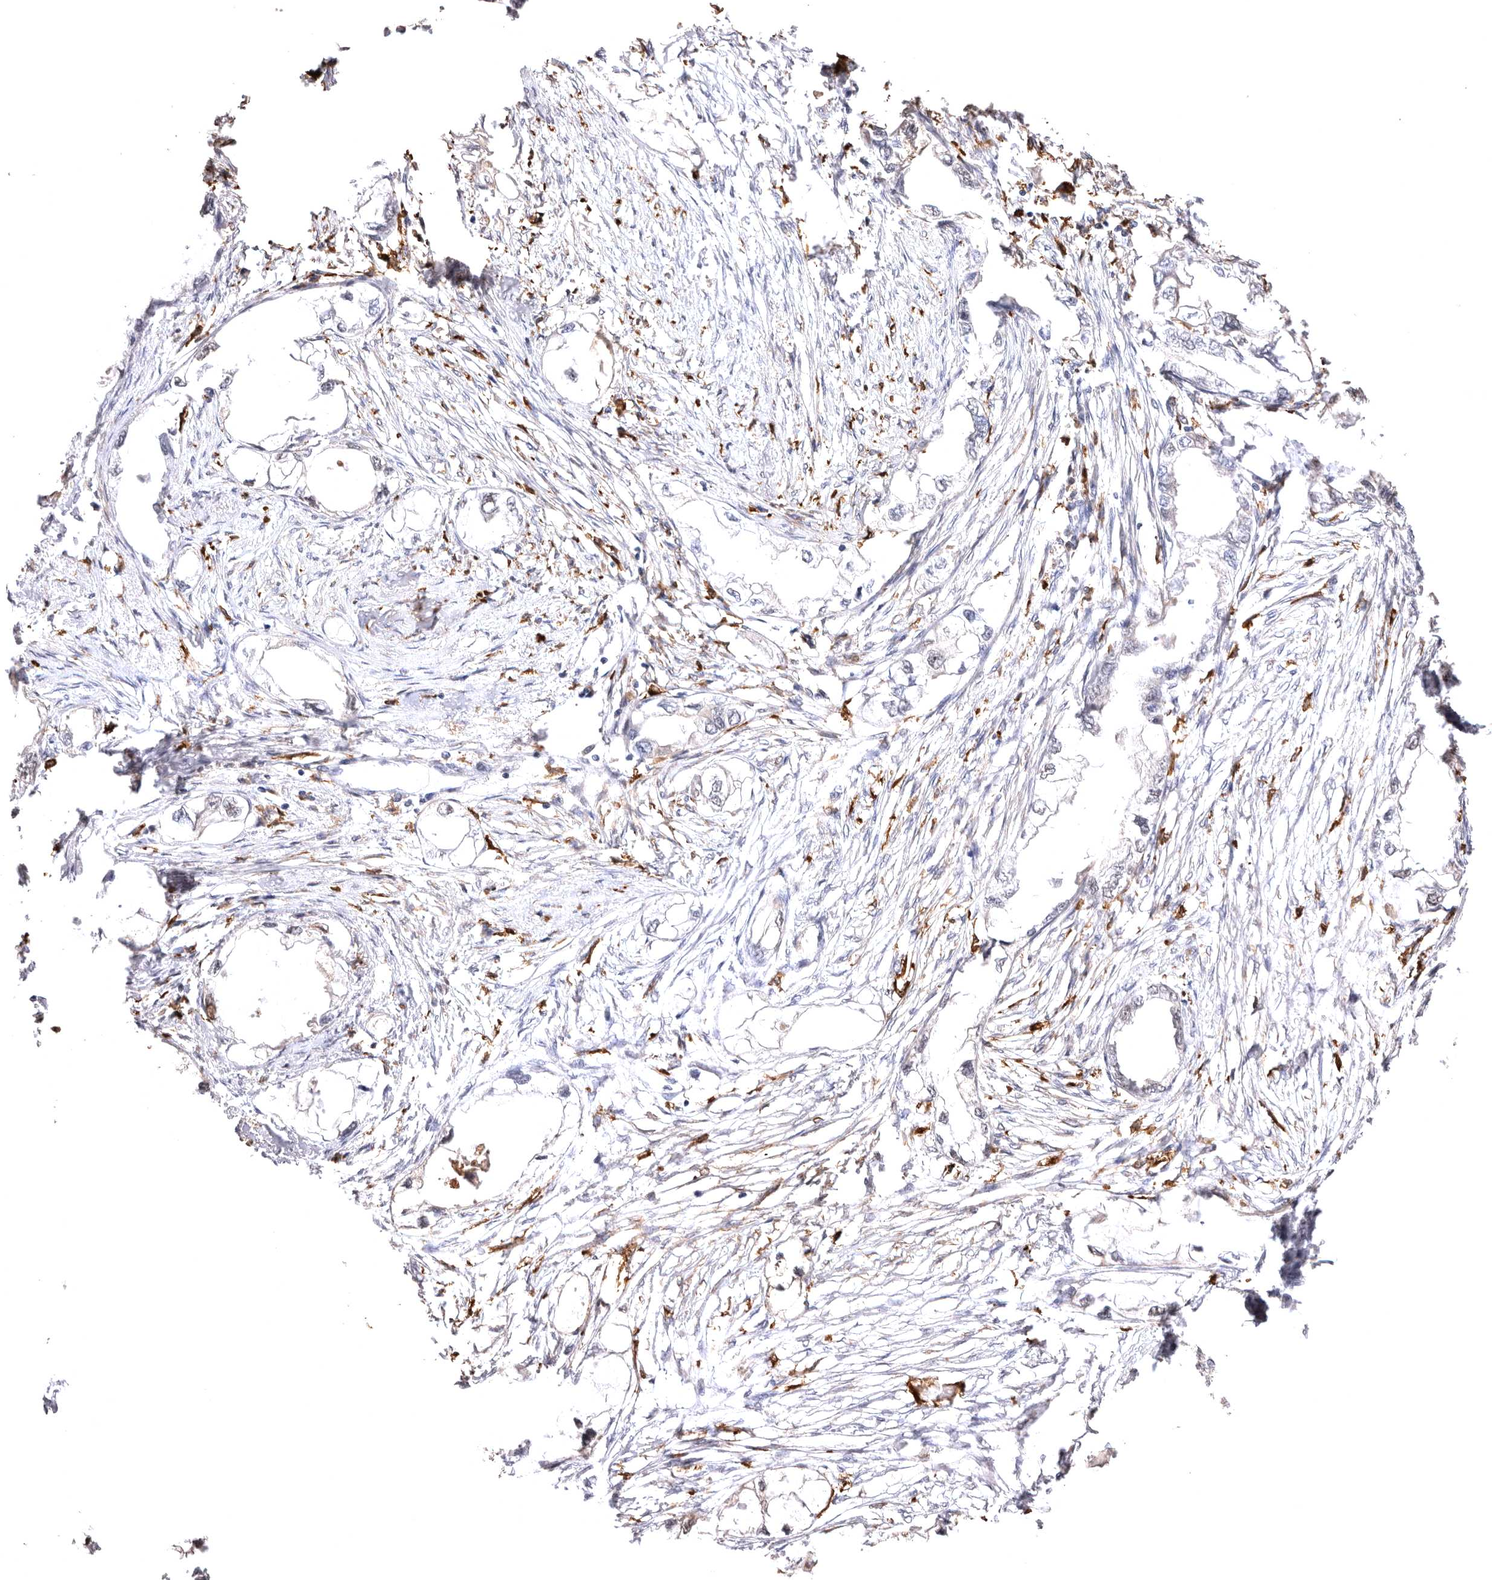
{"staining": {"intensity": "negative", "quantity": "none", "location": "none"}, "tissue": "endometrial cancer", "cell_type": "Tumor cells", "image_type": "cancer", "snomed": [{"axis": "morphology", "description": "Adenocarcinoma, NOS"}, {"axis": "morphology", "description": "Adenocarcinoma, metastatic, NOS"}, {"axis": "topography", "description": "Adipose tissue"}, {"axis": "topography", "description": "Endometrium"}], "caption": "Protein analysis of endometrial cancer (metastatic adenocarcinoma) reveals no significant staining in tumor cells.", "gene": "VPS45", "patient": {"sex": "female", "age": 67}}